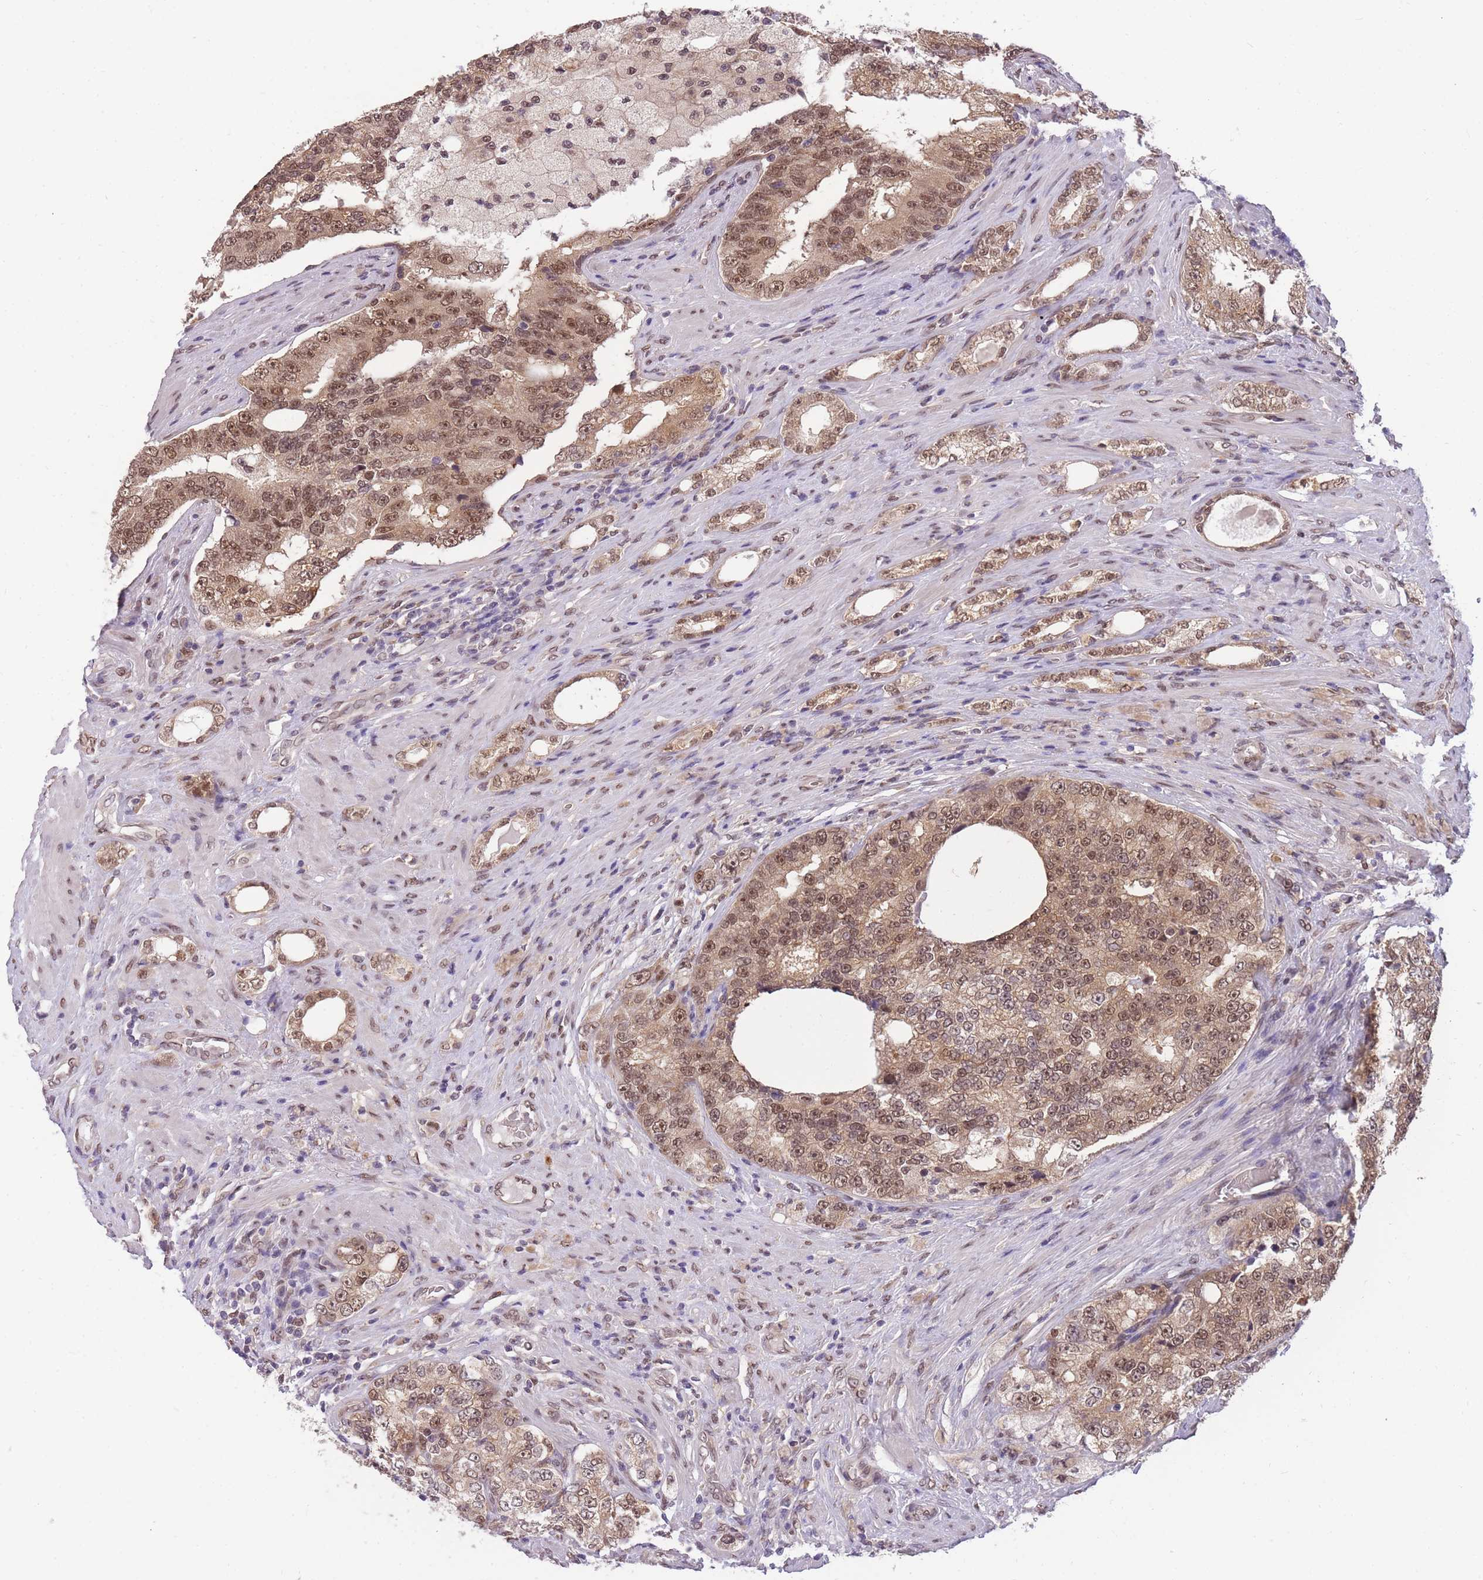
{"staining": {"intensity": "moderate", "quantity": ">75%", "location": "cytoplasmic/membranous,nuclear"}, "tissue": "prostate cancer", "cell_type": "Tumor cells", "image_type": "cancer", "snomed": [{"axis": "morphology", "description": "Adenocarcinoma, High grade"}, {"axis": "topography", "description": "Prostate"}], "caption": "Immunohistochemistry micrograph of neoplastic tissue: human adenocarcinoma (high-grade) (prostate) stained using IHC displays medium levels of moderate protein expression localized specifically in the cytoplasmic/membranous and nuclear of tumor cells, appearing as a cytoplasmic/membranous and nuclear brown color.", "gene": "CDIP1", "patient": {"sex": "male", "age": 70}}